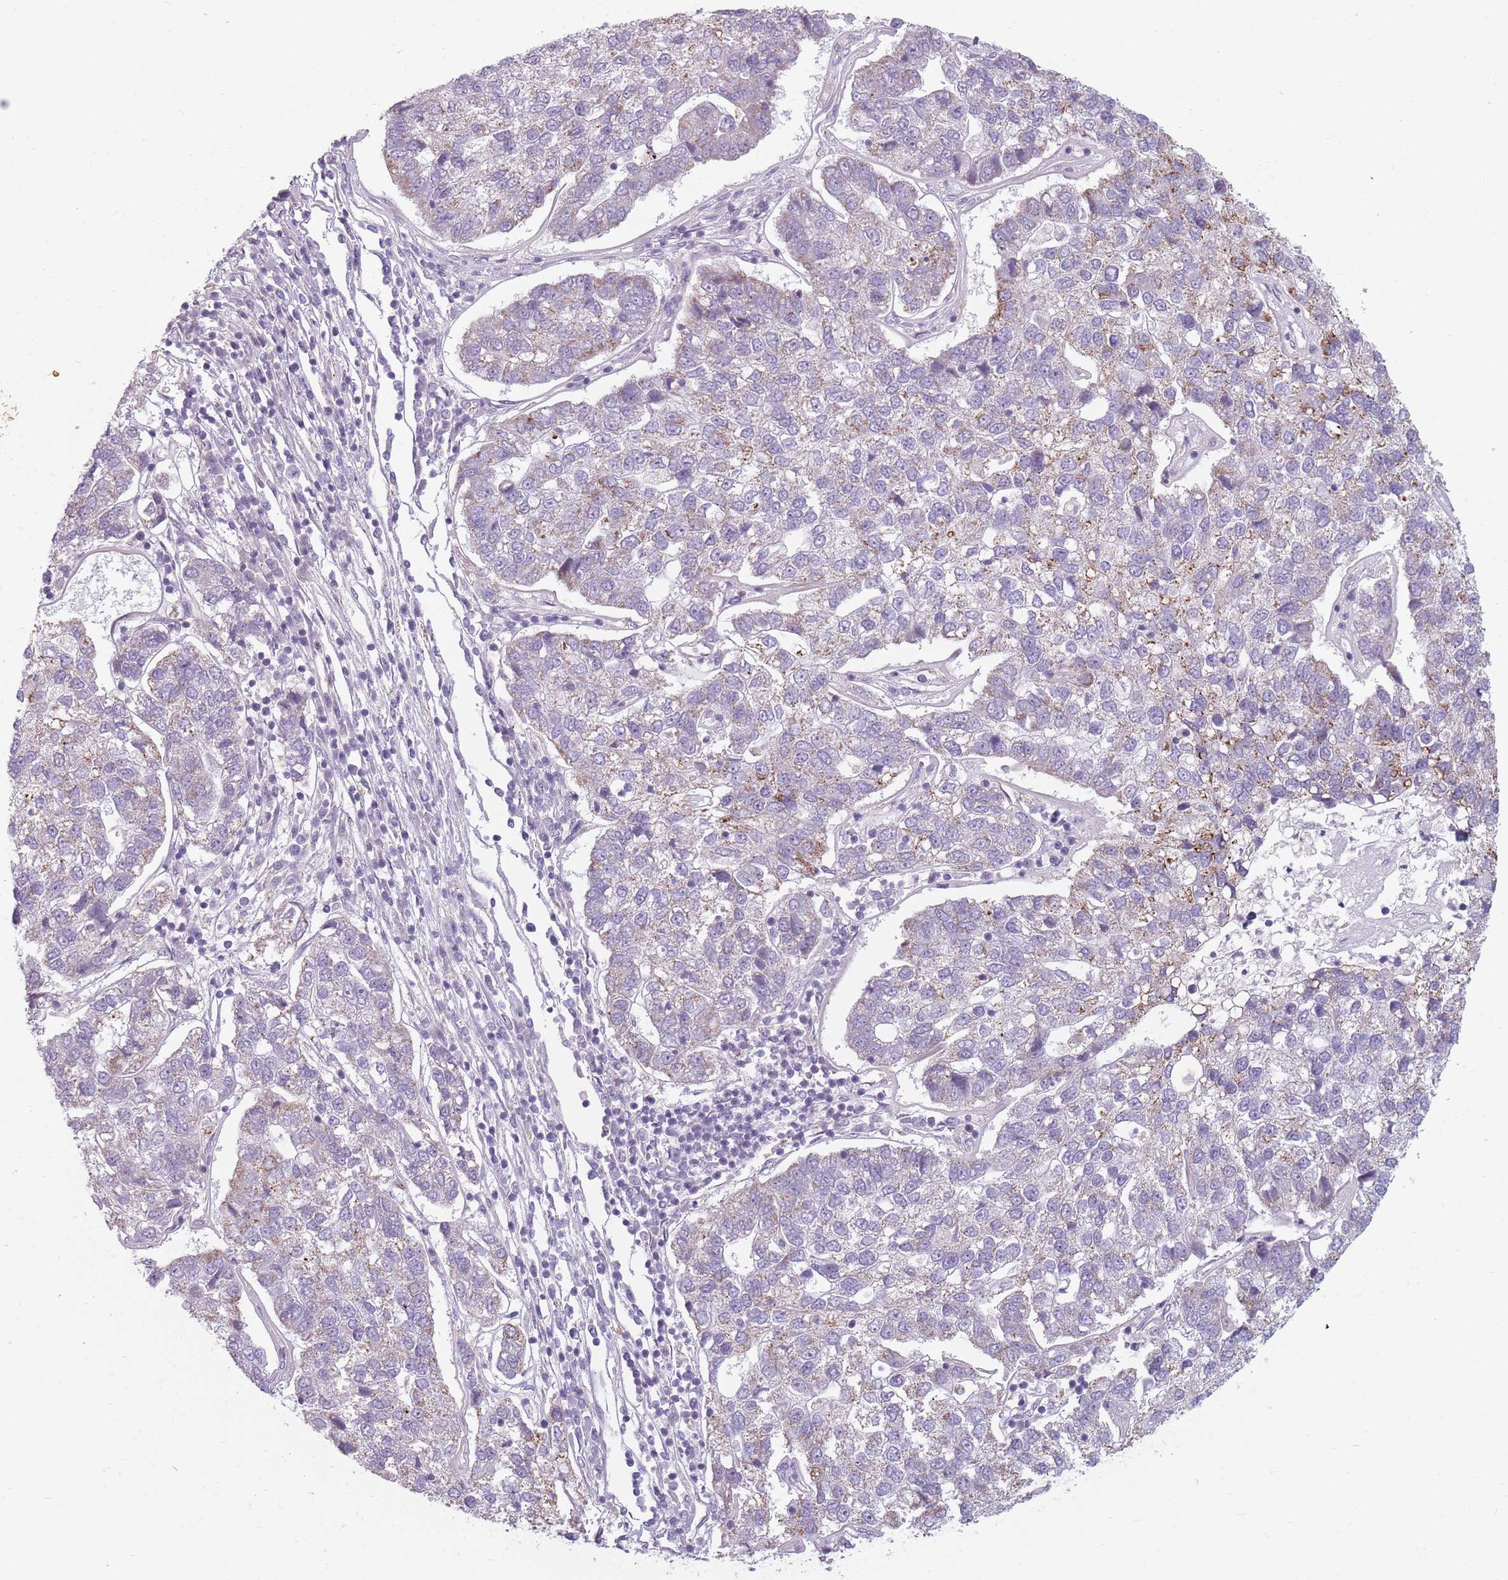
{"staining": {"intensity": "weak", "quantity": "<25%", "location": "cytoplasmic/membranous"}, "tissue": "pancreatic cancer", "cell_type": "Tumor cells", "image_type": "cancer", "snomed": [{"axis": "morphology", "description": "Adenocarcinoma, NOS"}, {"axis": "topography", "description": "Pancreas"}], "caption": "Tumor cells are negative for protein expression in human pancreatic adenocarcinoma.", "gene": "MEGF8", "patient": {"sex": "female", "age": 61}}